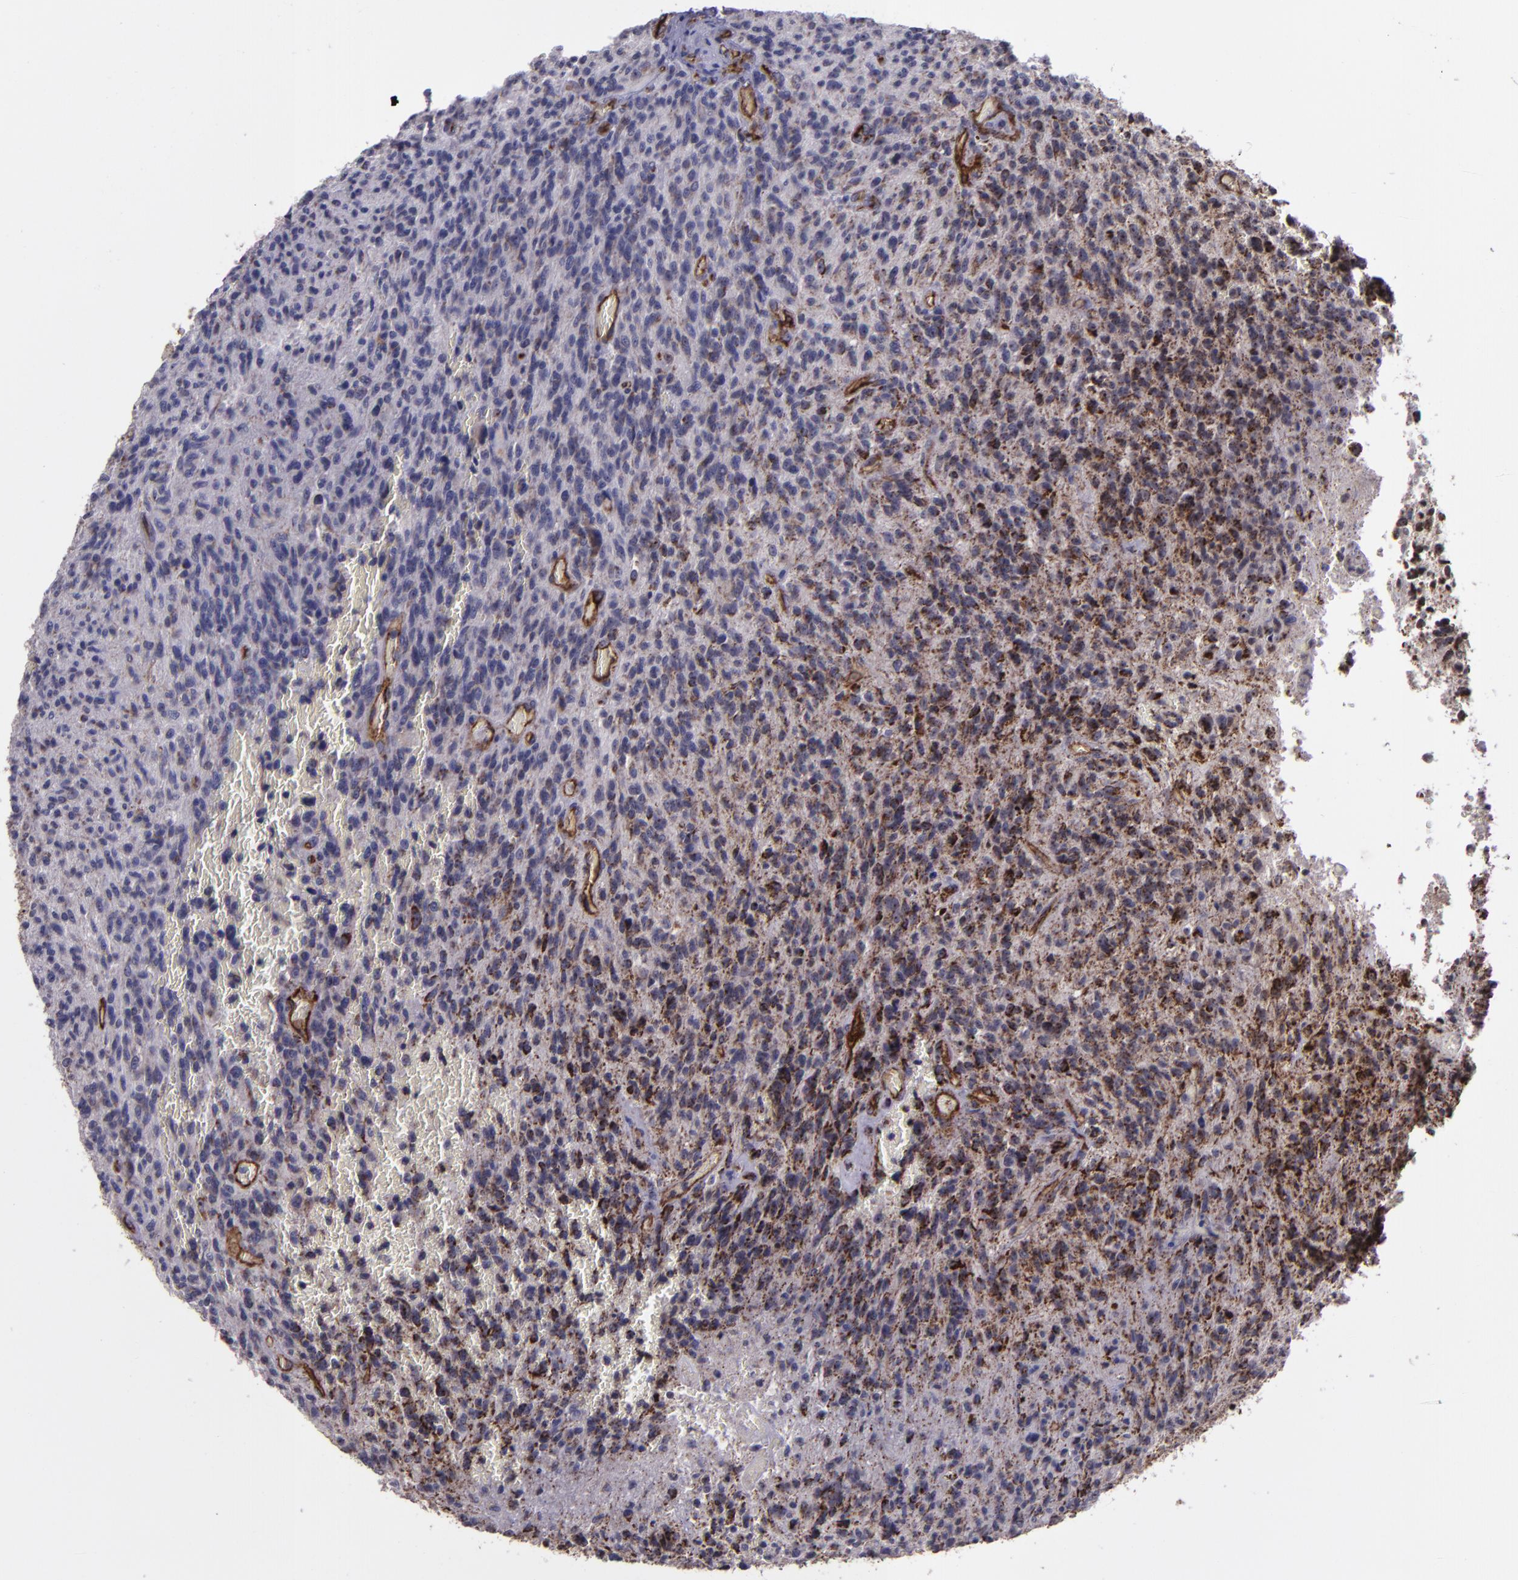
{"staining": {"intensity": "moderate", "quantity": "25%-75%", "location": "cytoplasmic/membranous"}, "tissue": "glioma", "cell_type": "Tumor cells", "image_type": "cancer", "snomed": [{"axis": "morphology", "description": "Normal tissue, NOS"}, {"axis": "morphology", "description": "Glioma, malignant, High grade"}, {"axis": "topography", "description": "Cerebral cortex"}], "caption": "Human malignant high-grade glioma stained for a protein (brown) displays moderate cytoplasmic/membranous positive positivity in about 25%-75% of tumor cells.", "gene": "LONP1", "patient": {"sex": "male", "age": 56}}